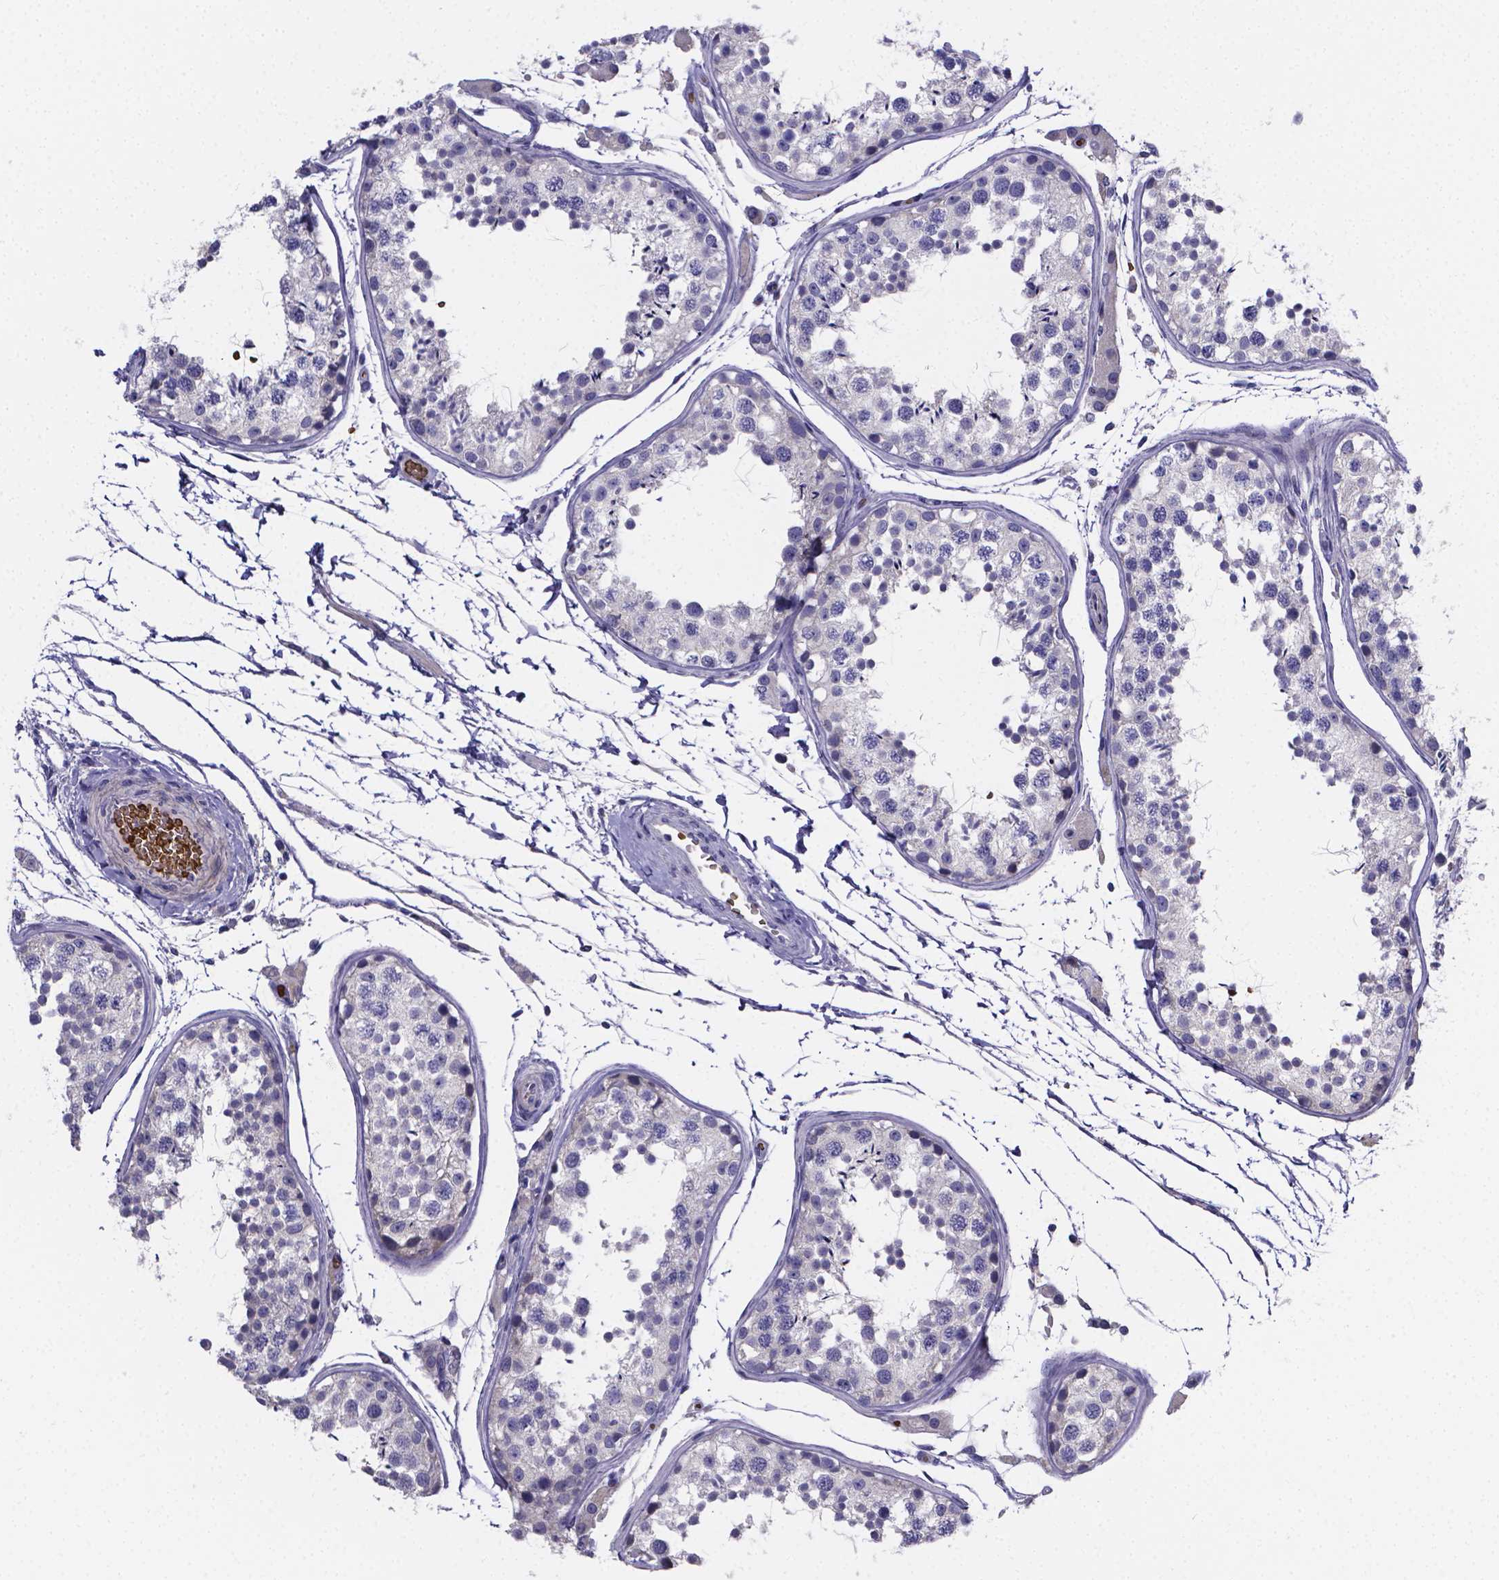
{"staining": {"intensity": "negative", "quantity": "none", "location": "none"}, "tissue": "testis", "cell_type": "Cells in seminiferous ducts", "image_type": "normal", "snomed": [{"axis": "morphology", "description": "Normal tissue, NOS"}, {"axis": "topography", "description": "Testis"}], "caption": "This is an immunohistochemistry (IHC) histopathology image of unremarkable human testis. There is no staining in cells in seminiferous ducts.", "gene": "GABRA3", "patient": {"sex": "male", "age": 29}}